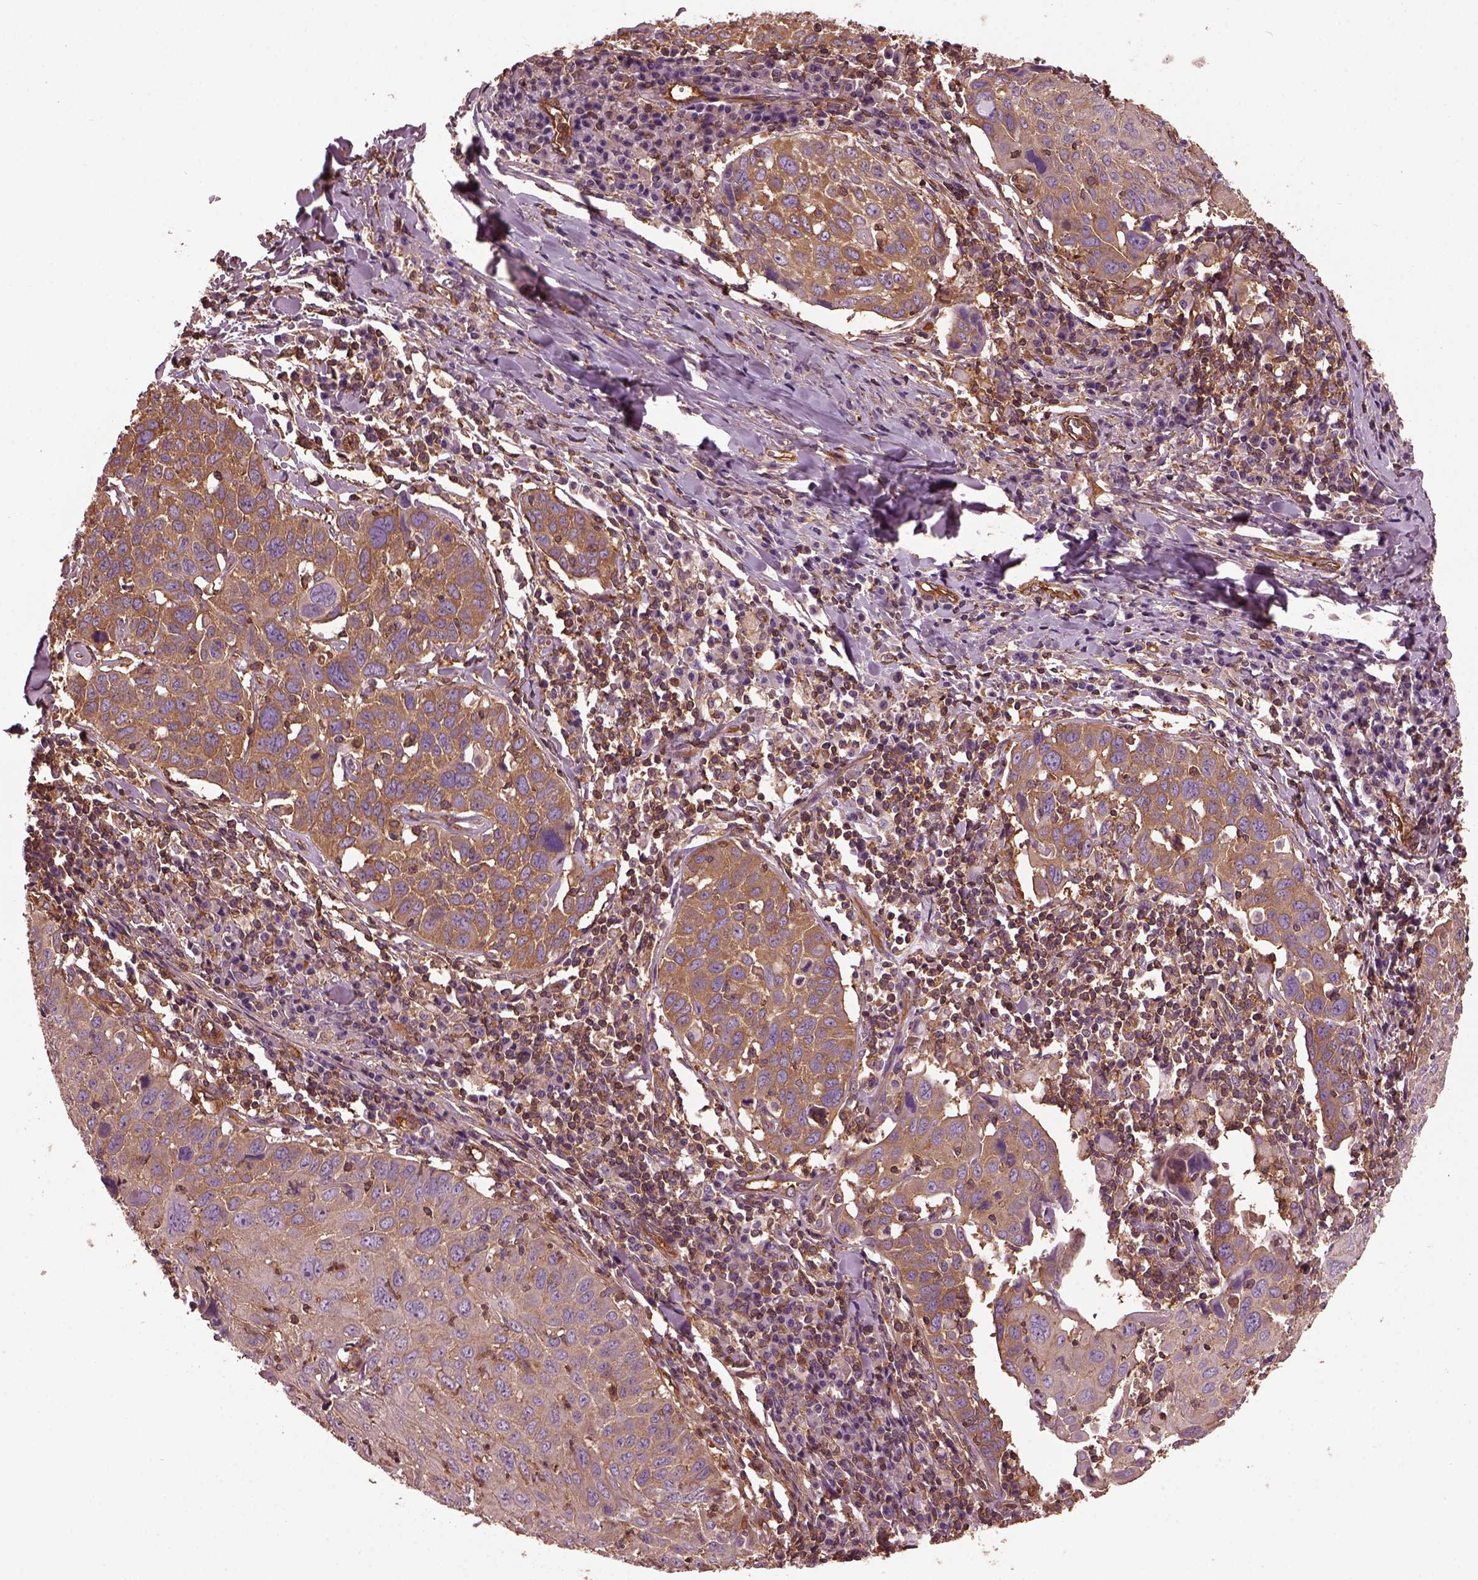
{"staining": {"intensity": "moderate", "quantity": ">75%", "location": "cytoplasmic/membranous"}, "tissue": "lung cancer", "cell_type": "Tumor cells", "image_type": "cancer", "snomed": [{"axis": "morphology", "description": "Squamous cell carcinoma, NOS"}, {"axis": "topography", "description": "Lung"}], "caption": "Tumor cells demonstrate moderate cytoplasmic/membranous positivity in about >75% of cells in lung cancer (squamous cell carcinoma).", "gene": "MYL6", "patient": {"sex": "male", "age": 57}}